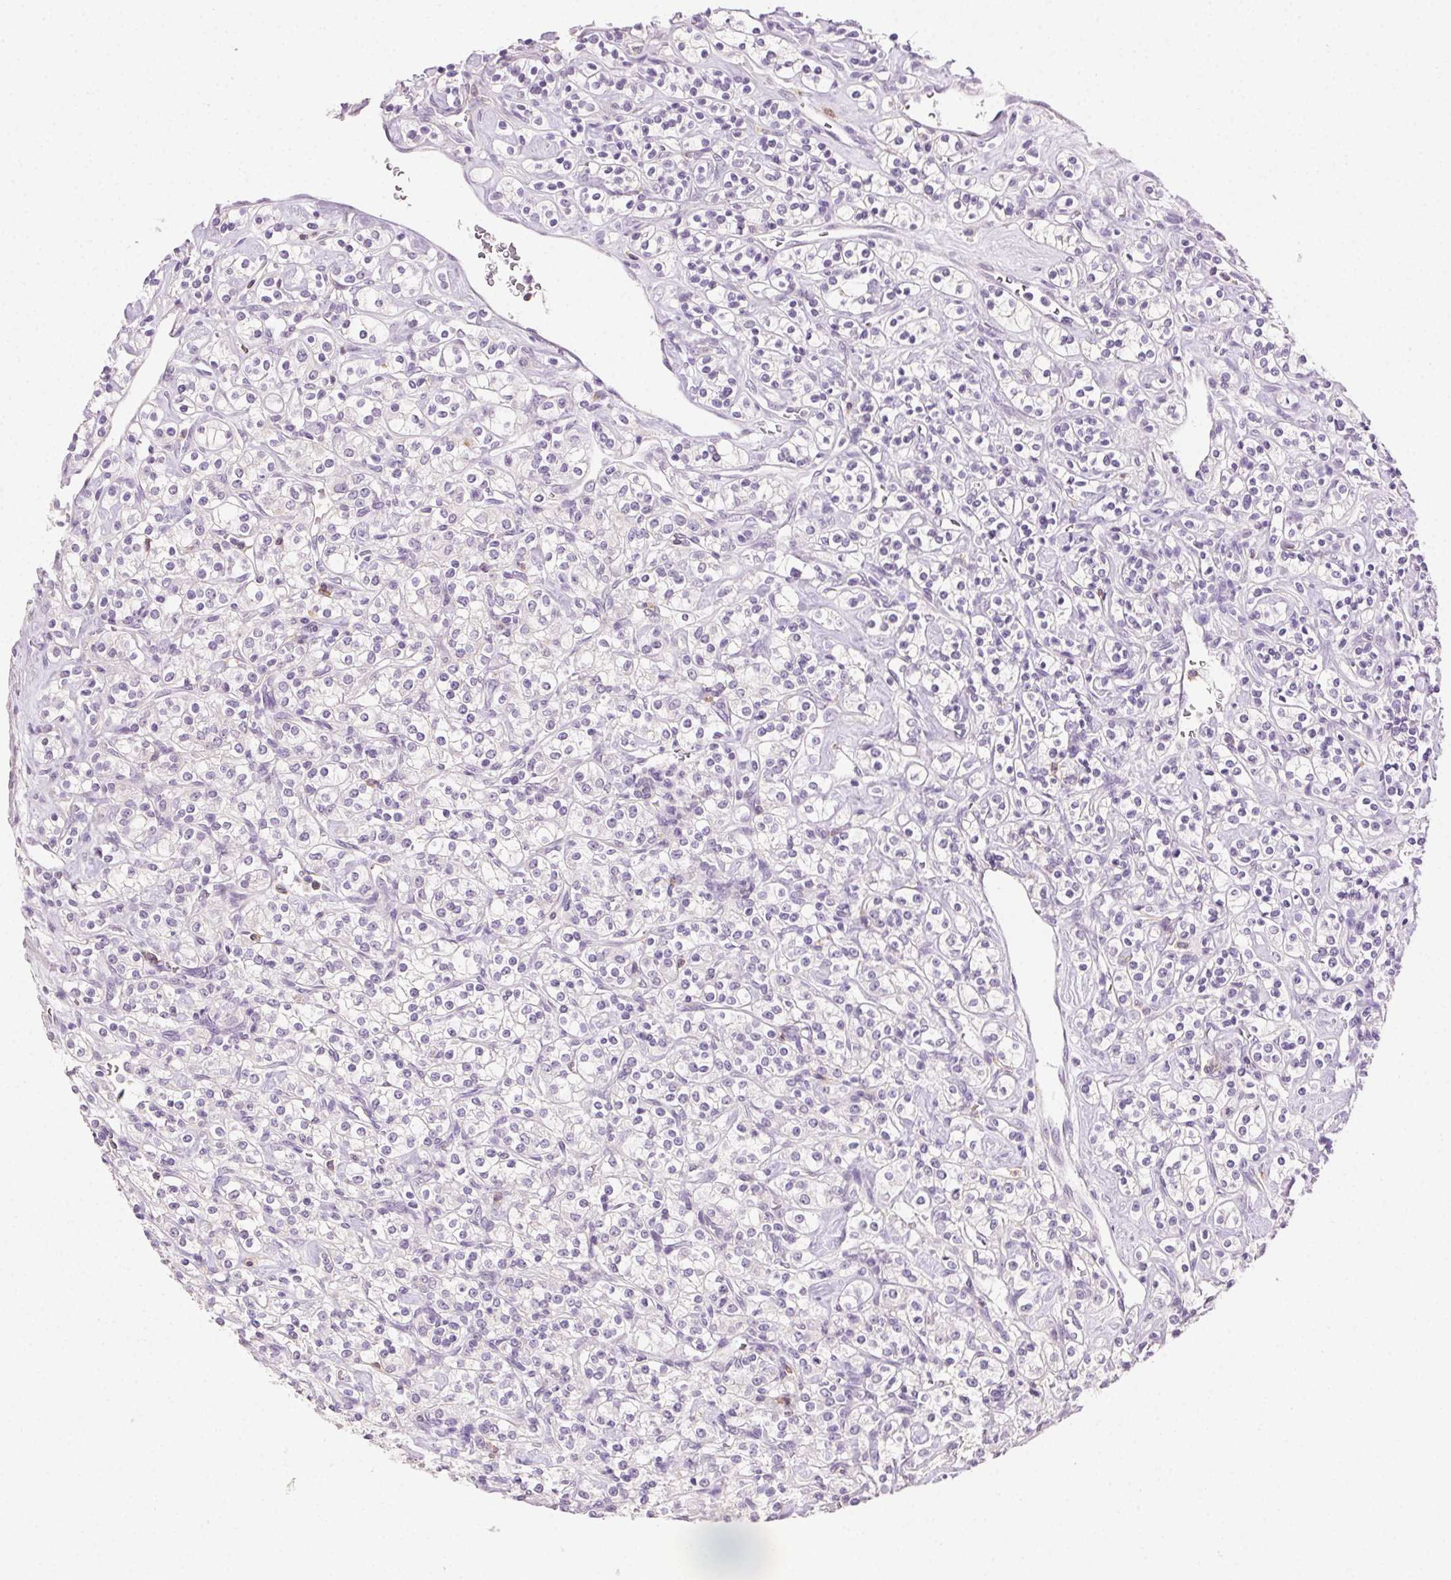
{"staining": {"intensity": "negative", "quantity": "none", "location": "none"}, "tissue": "renal cancer", "cell_type": "Tumor cells", "image_type": "cancer", "snomed": [{"axis": "morphology", "description": "Adenocarcinoma, NOS"}, {"axis": "topography", "description": "Kidney"}], "caption": "DAB immunohistochemical staining of renal adenocarcinoma shows no significant positivity in tumor cells. (DAB (3,3'-diaminobenzidine) immunohistochemistry (IHC), high magnification).", "gene": "AKAP5", "patient": {"sex": "male", "age": 77}}